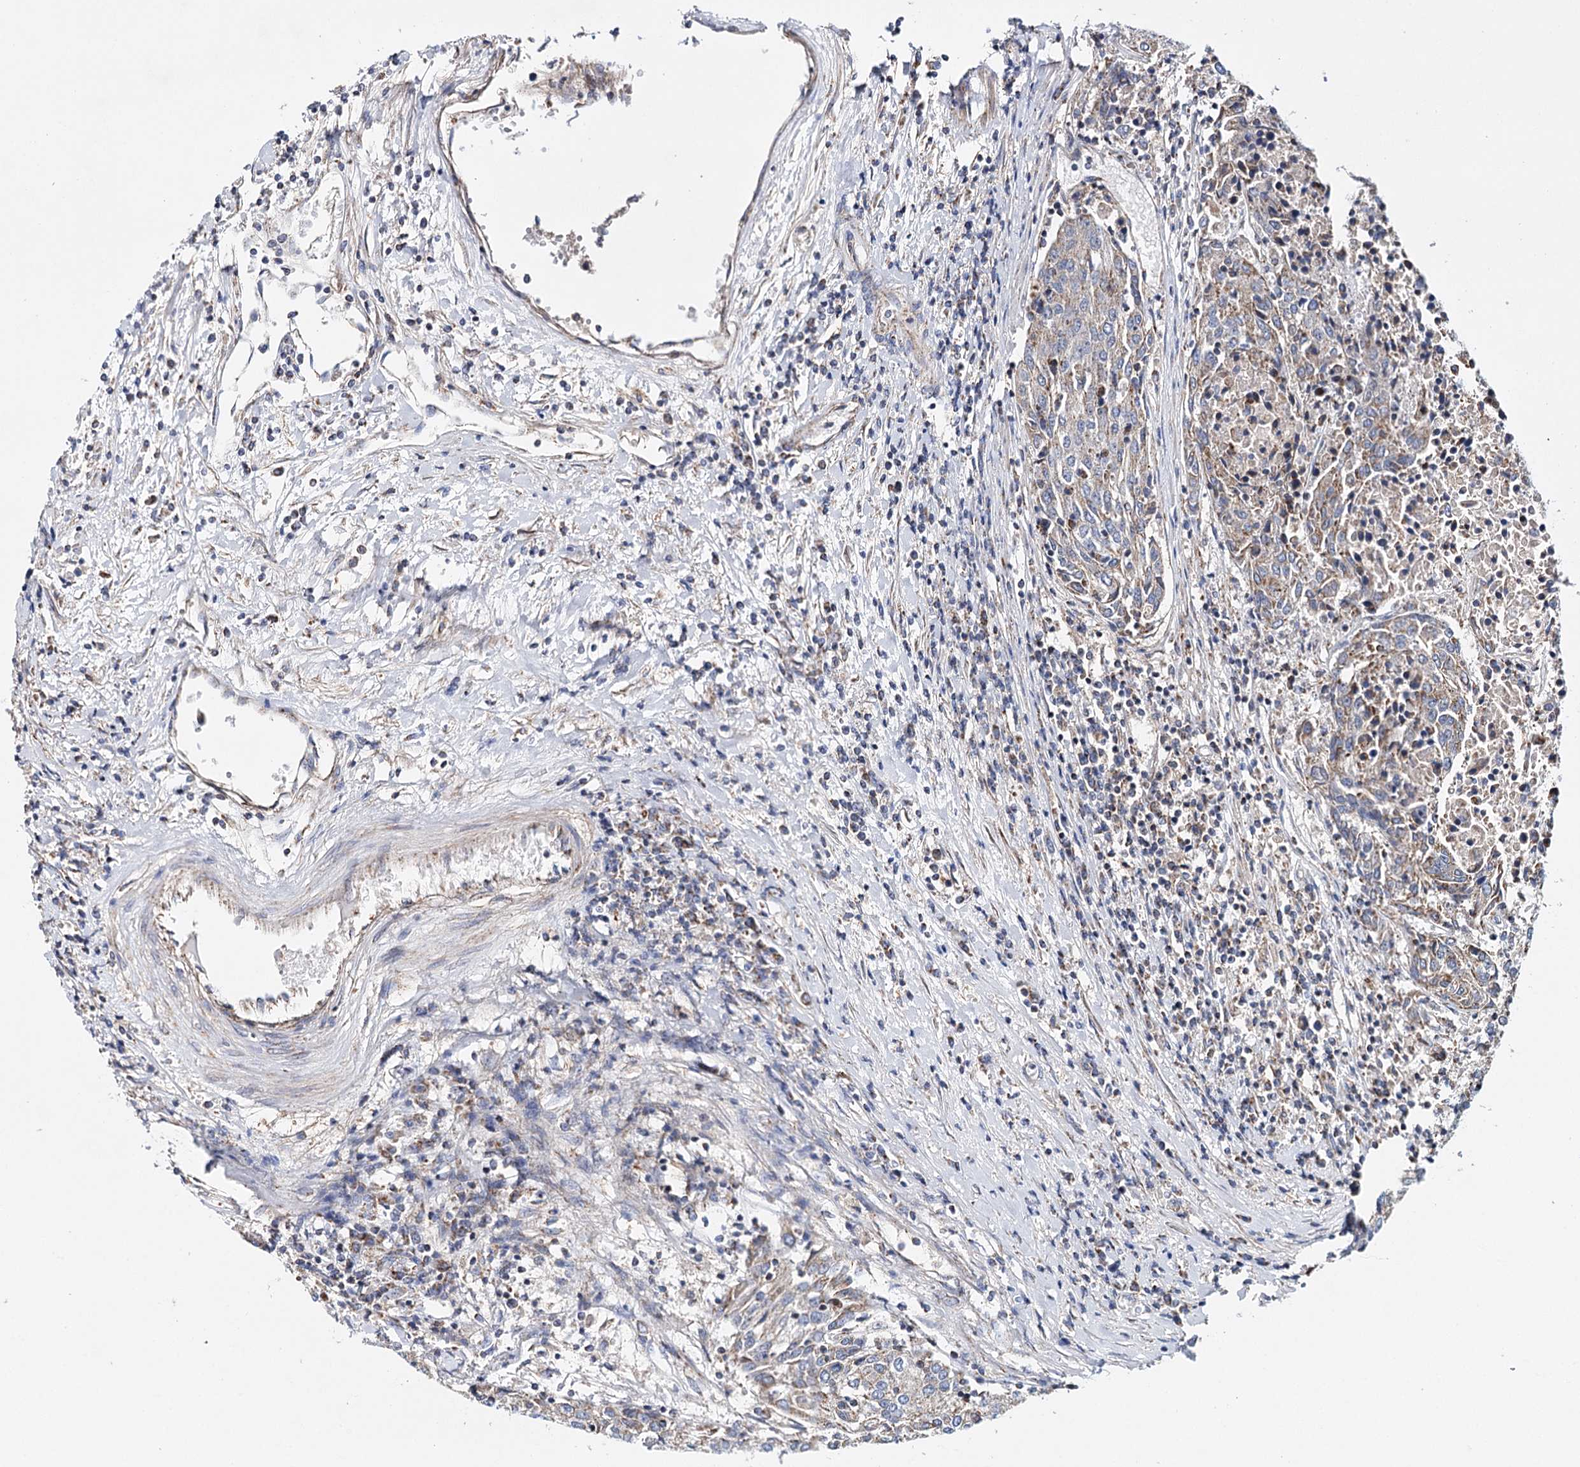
{"staining": {"intensity": "weak", "quantity": ">75%", "location": "cytoplasmic/membranous"}, "tissue": "urothelial cancer", "cell_type": "Tumor cells", "image_type": "cancer", "snomed": [{"axis": "morphology", "description": "Urothelial carcinoma, High grade"}, {"axis": "topography", "description": "Urinary bladder"}], "caption": "High-grade urothelial carcinoma stained with DAB IHC reveals low levels of weak cytoplasmic/membranous positivity in about >75% of tumor cells.", "gene": "CFAP46", "patient": {"sex": "female", "age": 85}}